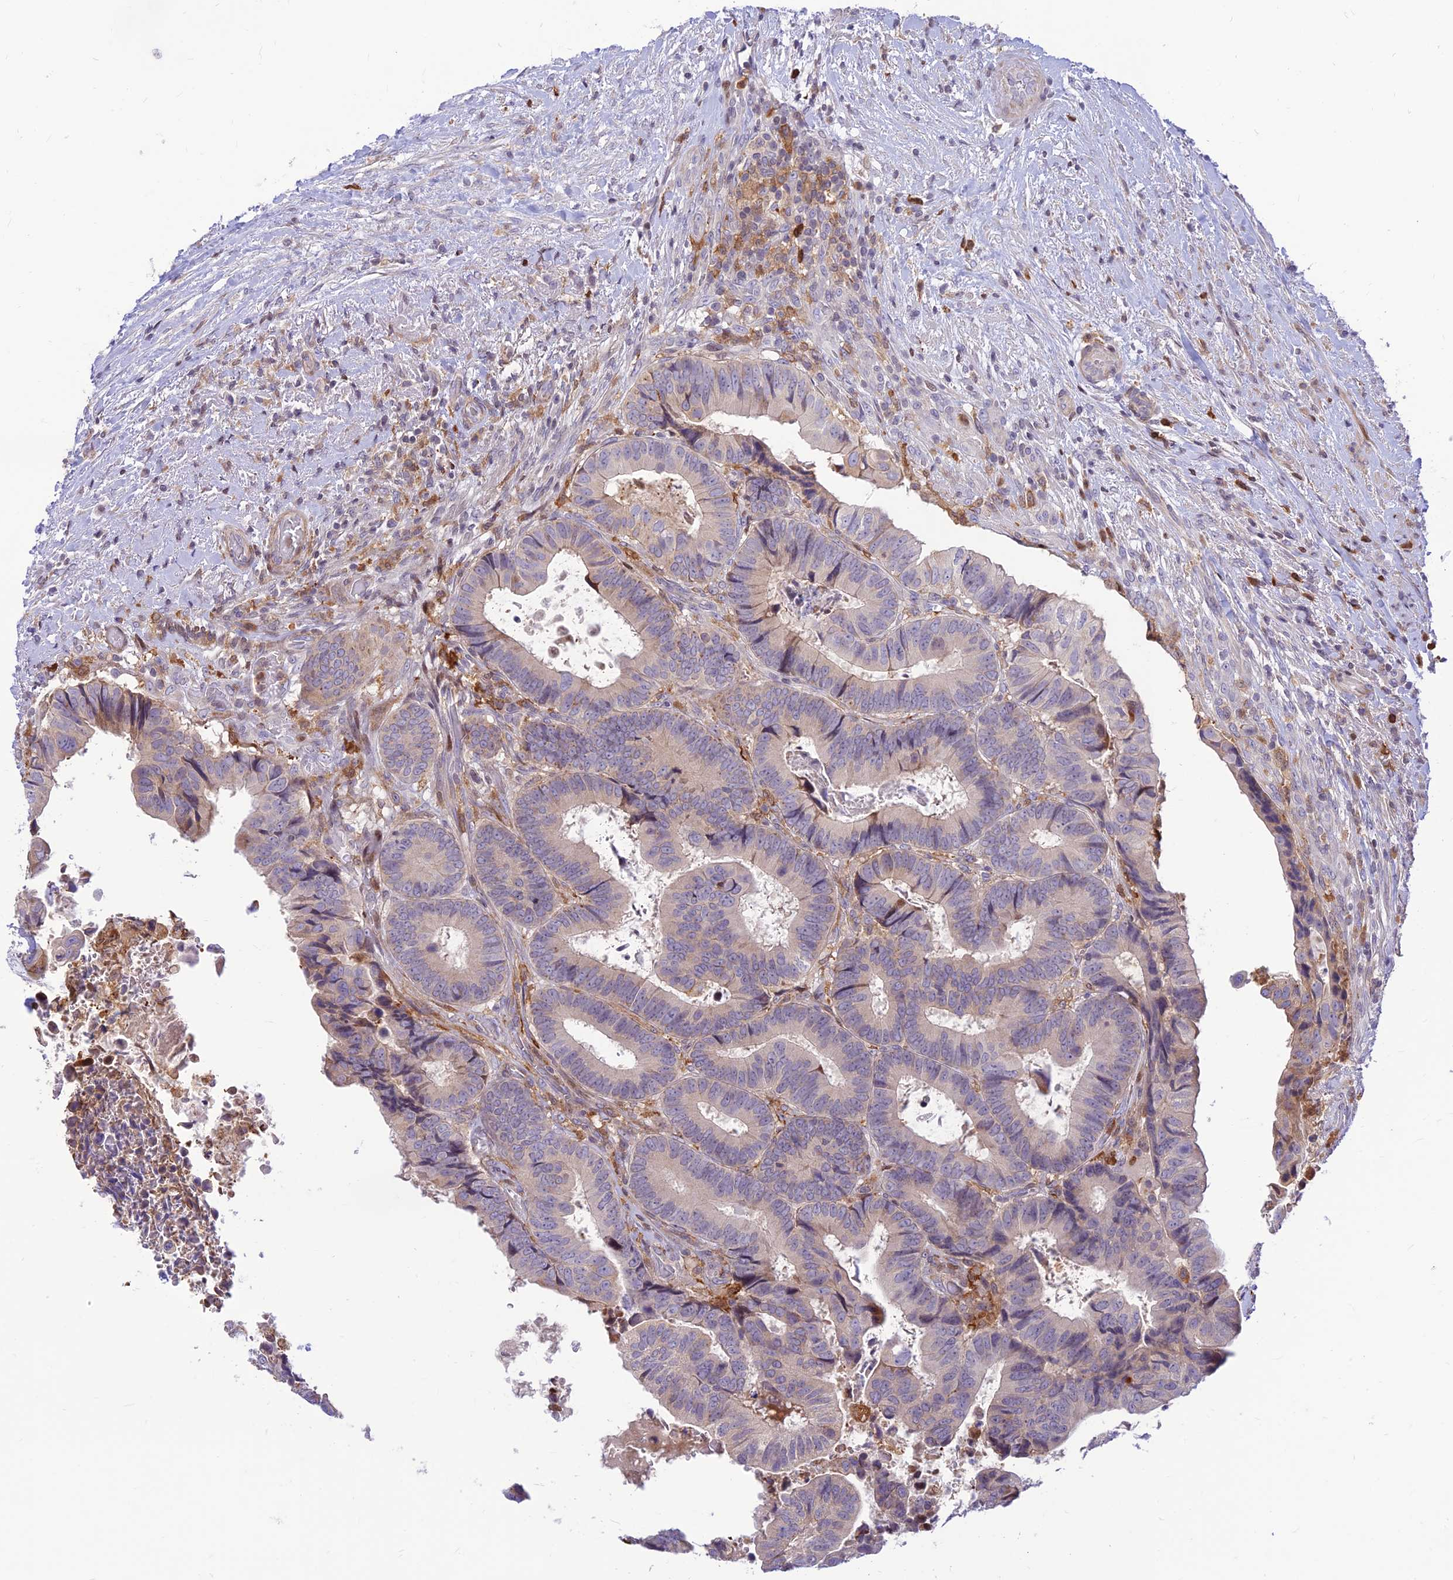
{"staining": {"intensity": "weak", "quantity": "<25%", "location": "cytoplasmic/membranous"}, "tissue": "colorectal cancer", "cell_type": "Tumor cells", "image_type": "cancer", "snomed": [{"axis": "morphology", "description": "Adenocarcinoma, NOS"}, {"axis": "topography", "description": "Colon"}], "caption": "Colorectal adenocarcinoma was stained to show a protein in brown. There is no significant positivity in tumor cells. (IHC, brightfield microscopy, high magnification).", "gene": "FAM186B", "patient": {"sex": "male", "age": 85}}